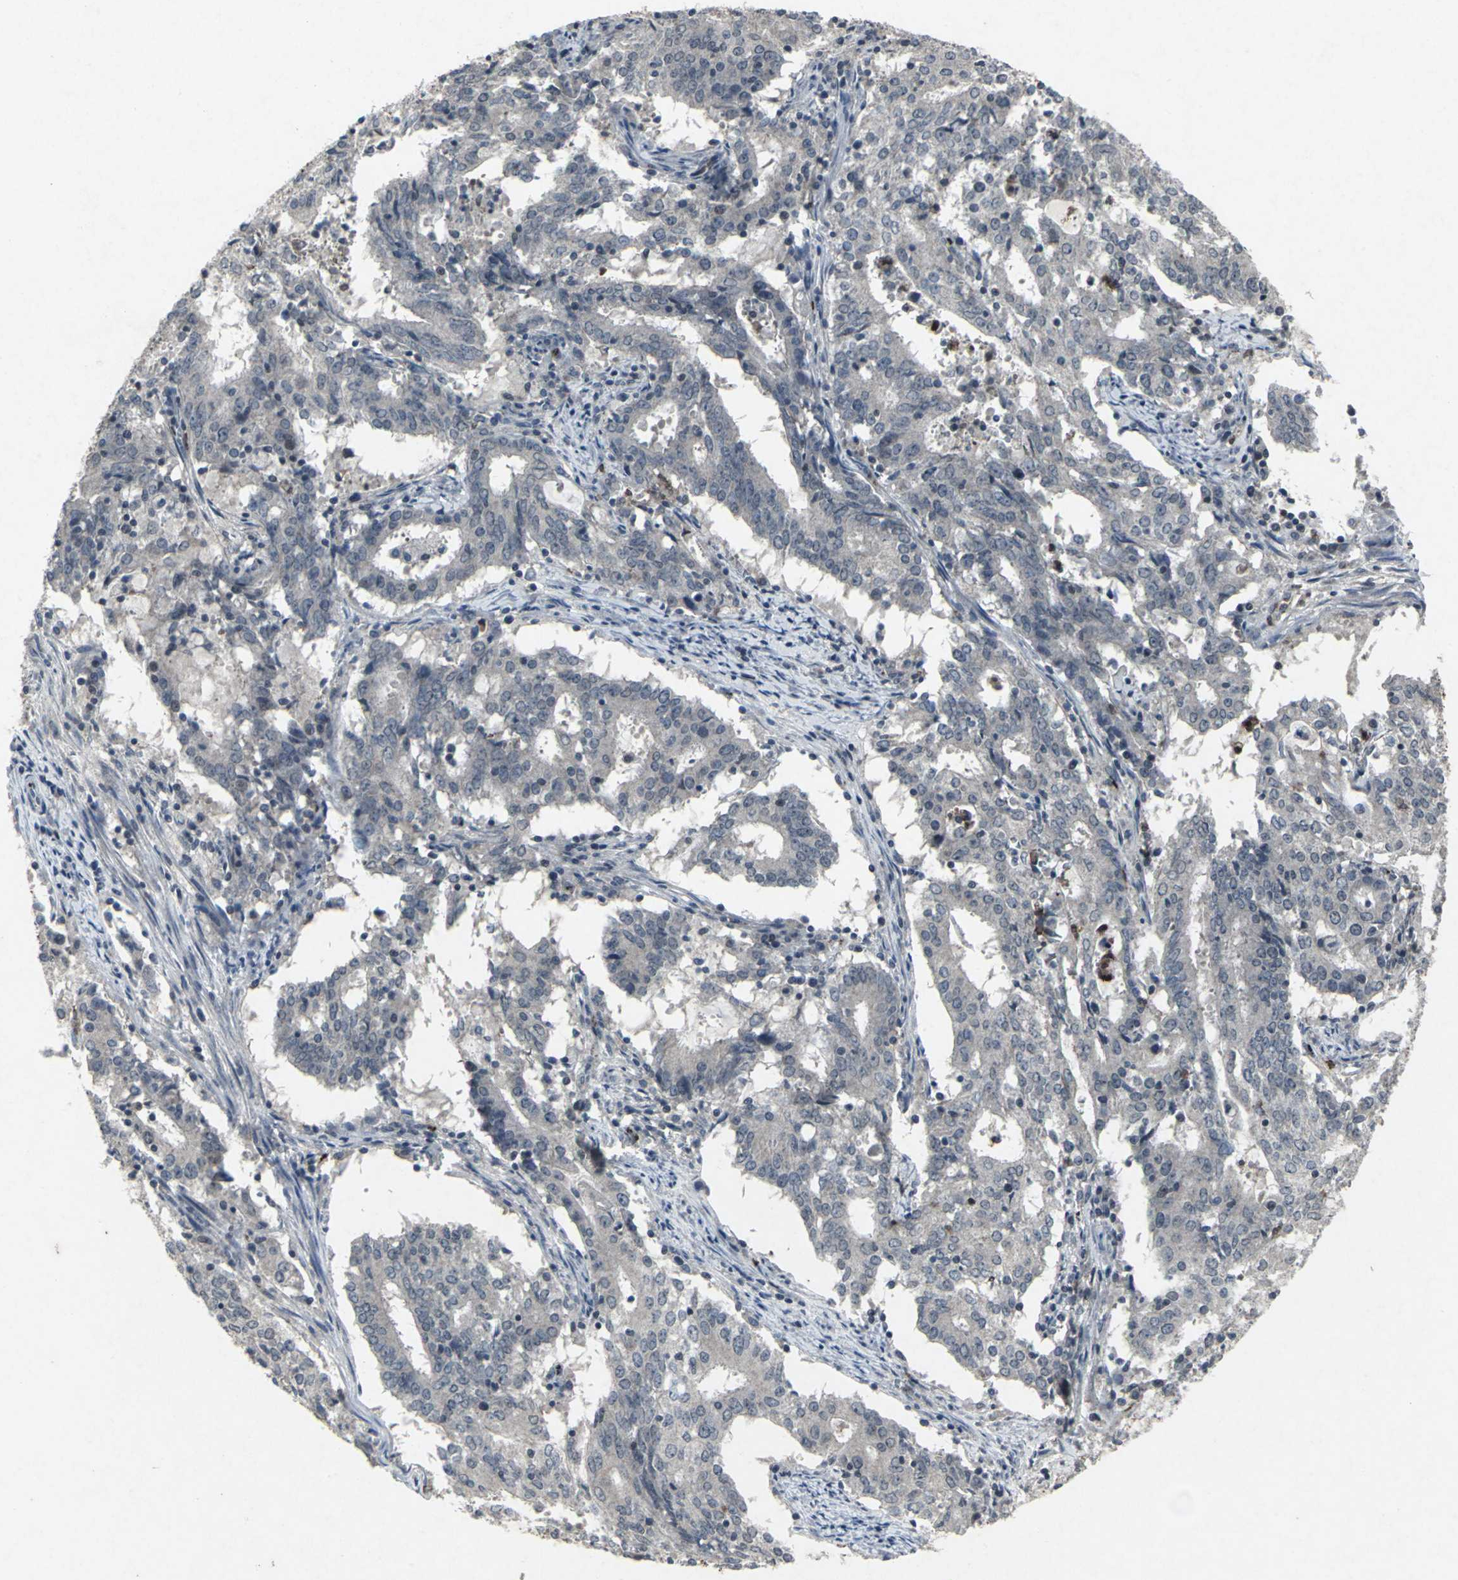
{"staining": {"intensity": "negative", "quantity": "none", "location": "none"}, "tissue": "cervical cancer", "cell_type": "Tumor cells", "image_type": "cancer", "snomed": [{"axis": "morphology", "description": "Adenocarcinoma, NOS"}, {"axis": "topography", "description": "Cervix"}], "caption": "IHC of human cervical cancer demonstrates no staining in tumor cells. The staining was performed using DAB to visualize the protein expression in brown, while the nuclei were stained in blue with hematoxylin (Magnification: 20x).", "gene": "BMP4", "patient": {"sex": "female", "age": 44}}